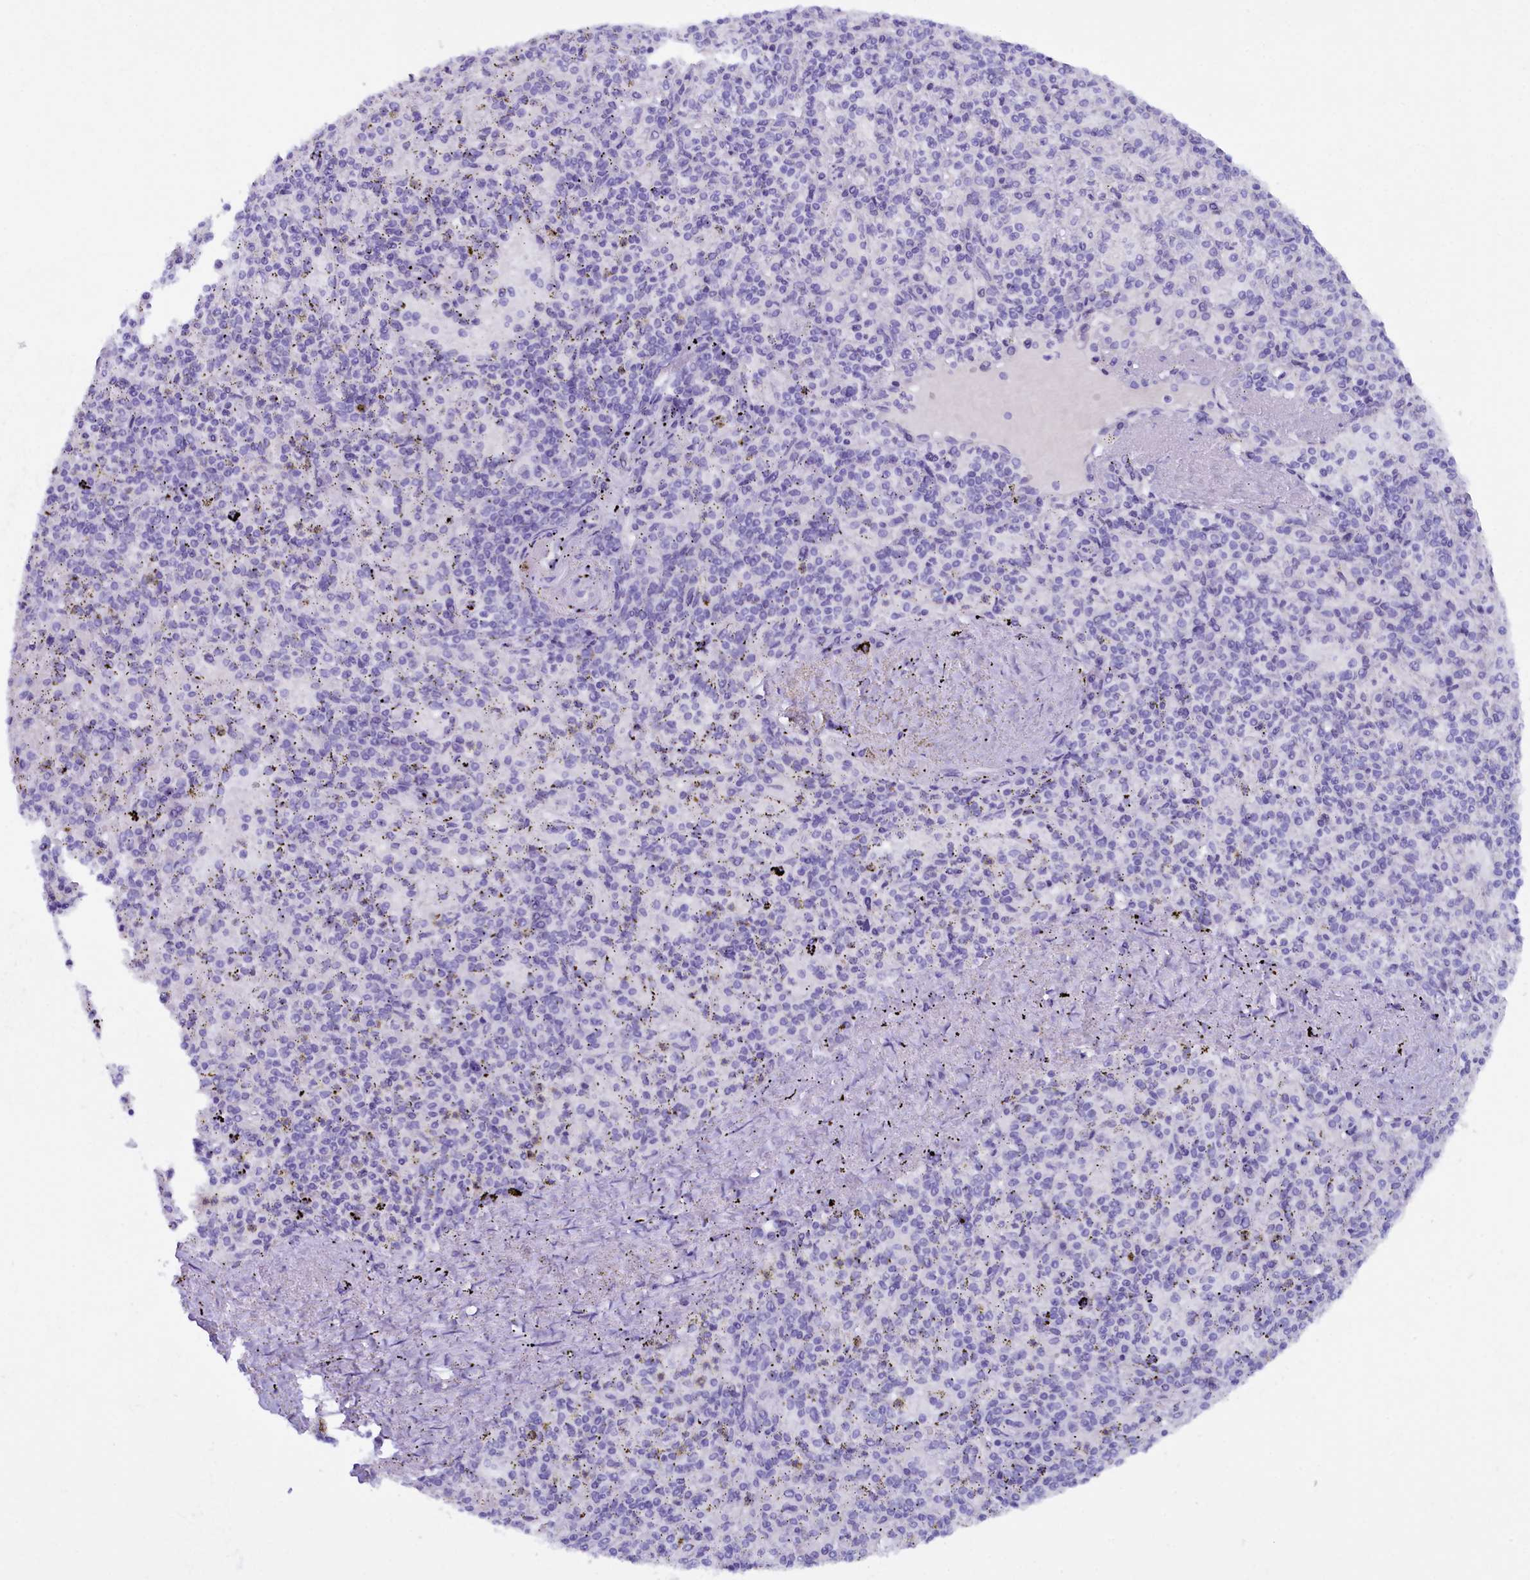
{"staining": {"intensity": "negative", "quantity": "none", "location": "none"}, "tissue": "spleen", "cell_type": "Cells in red pulp", "image_type": "normal", "snomed": [{"axis": "morphology", "description": "Normal tissue, NOS"}, {"axis": "topography", "description": "Spleen"}], "caption": "IHC of benign human spleen displays no expression in cells in red pulp.", "gene": "ZSWIM4", "patient": {"sex": "male", "age": 82}}